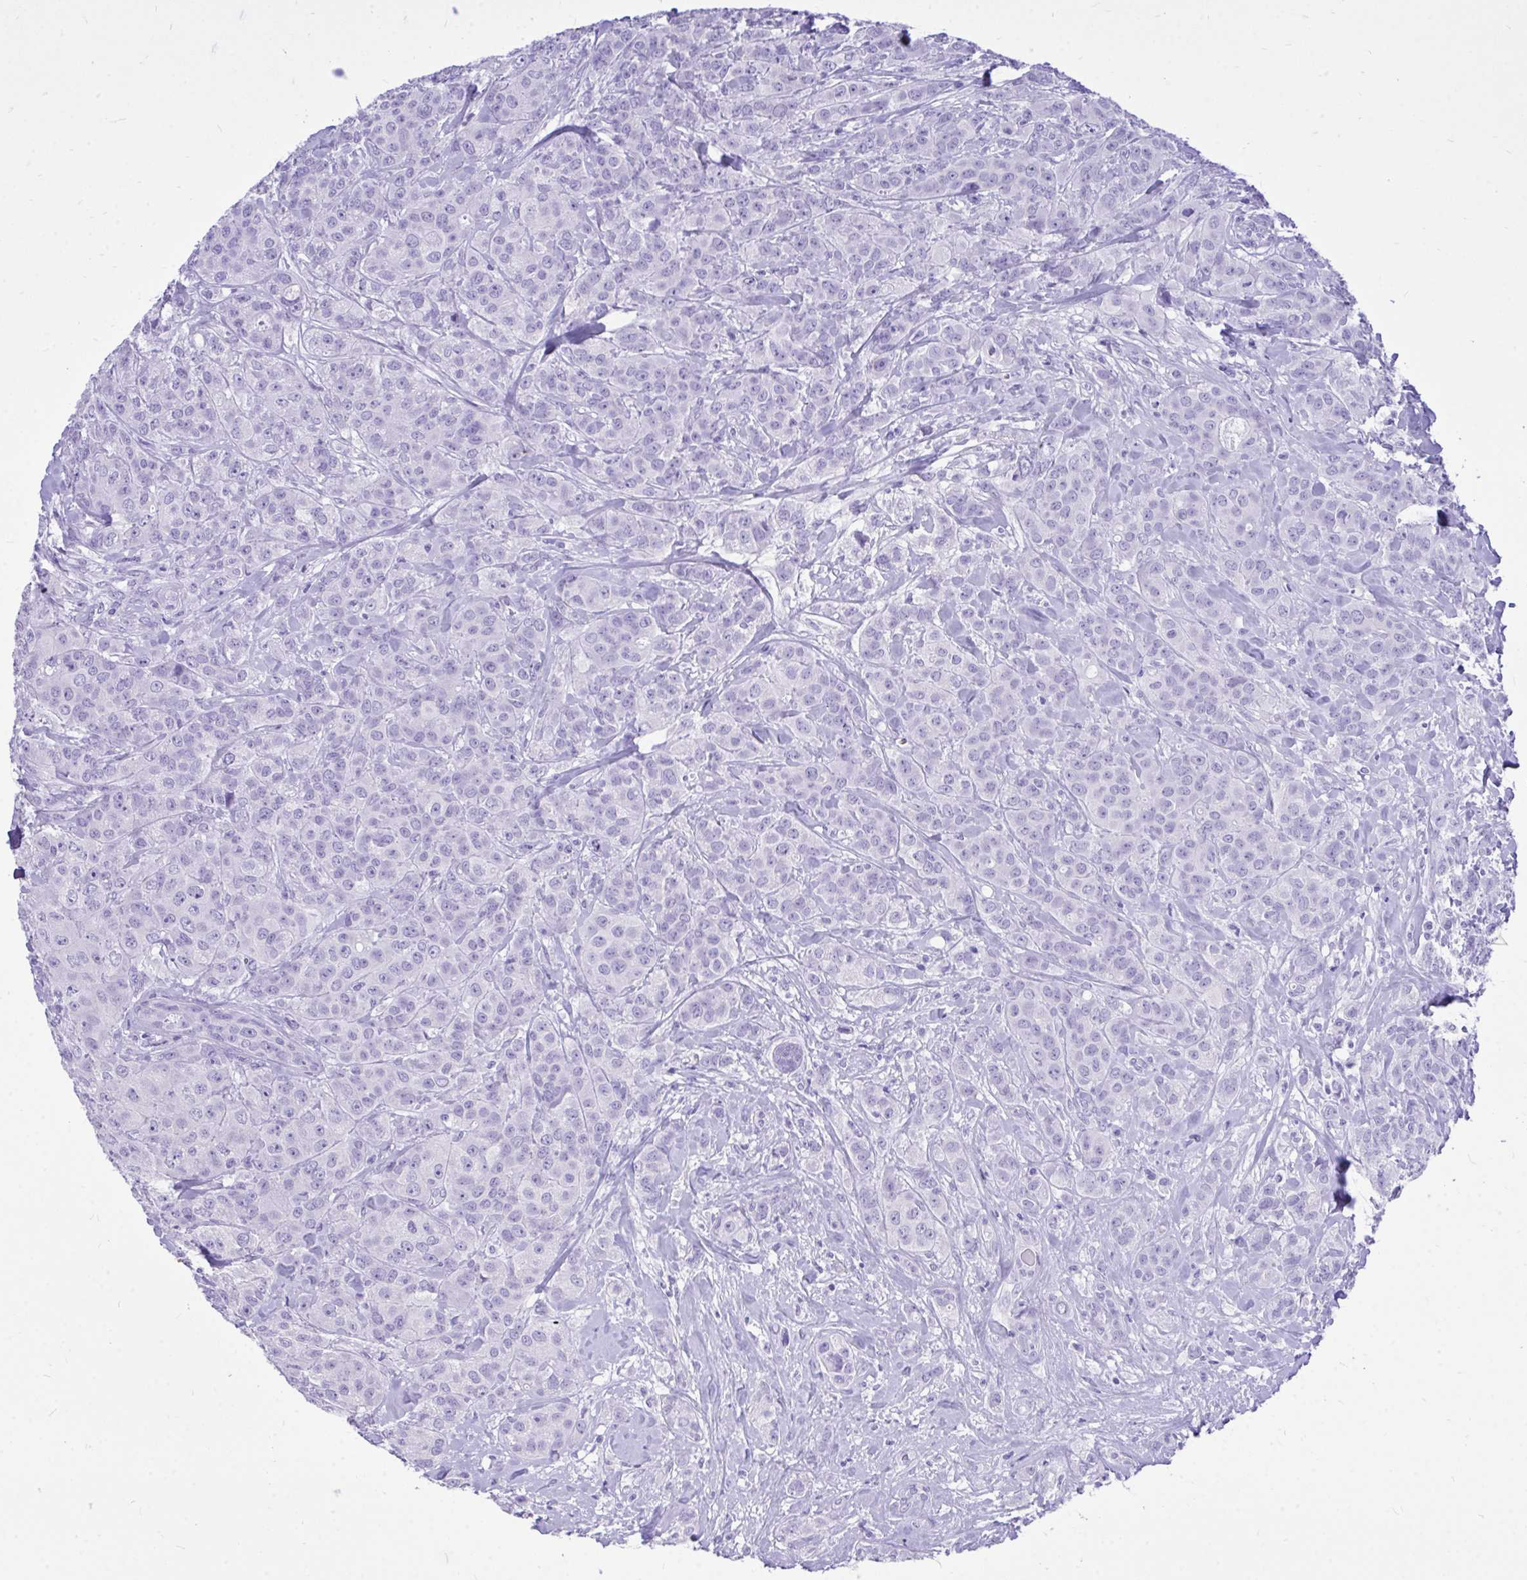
{"staining": {"intensity": "negative", "quantity": "none", "location": "none"}, "tissue": "breast cancer", "cell_type": "Tumor cells", "image_type": "cancer", "snomed": [{"axis": "morphology", "description": "Normal tissue, NOS"}, {"axis": "morphology", "description": "Duct carcinoma"}, {"axis": "topography", "description": "Breast"}], "caption": "This image is of breast cancer (infiltrating ductal carcinoma) stained with immunohistochemistry (IHC) to label a protein in brown with the nuclei are counter-stained blue. There is no expression in tumor cells. Nuclei are stained in blue.", "gene": "MON1A", "patient": {"sex": "female", "age": 43}}